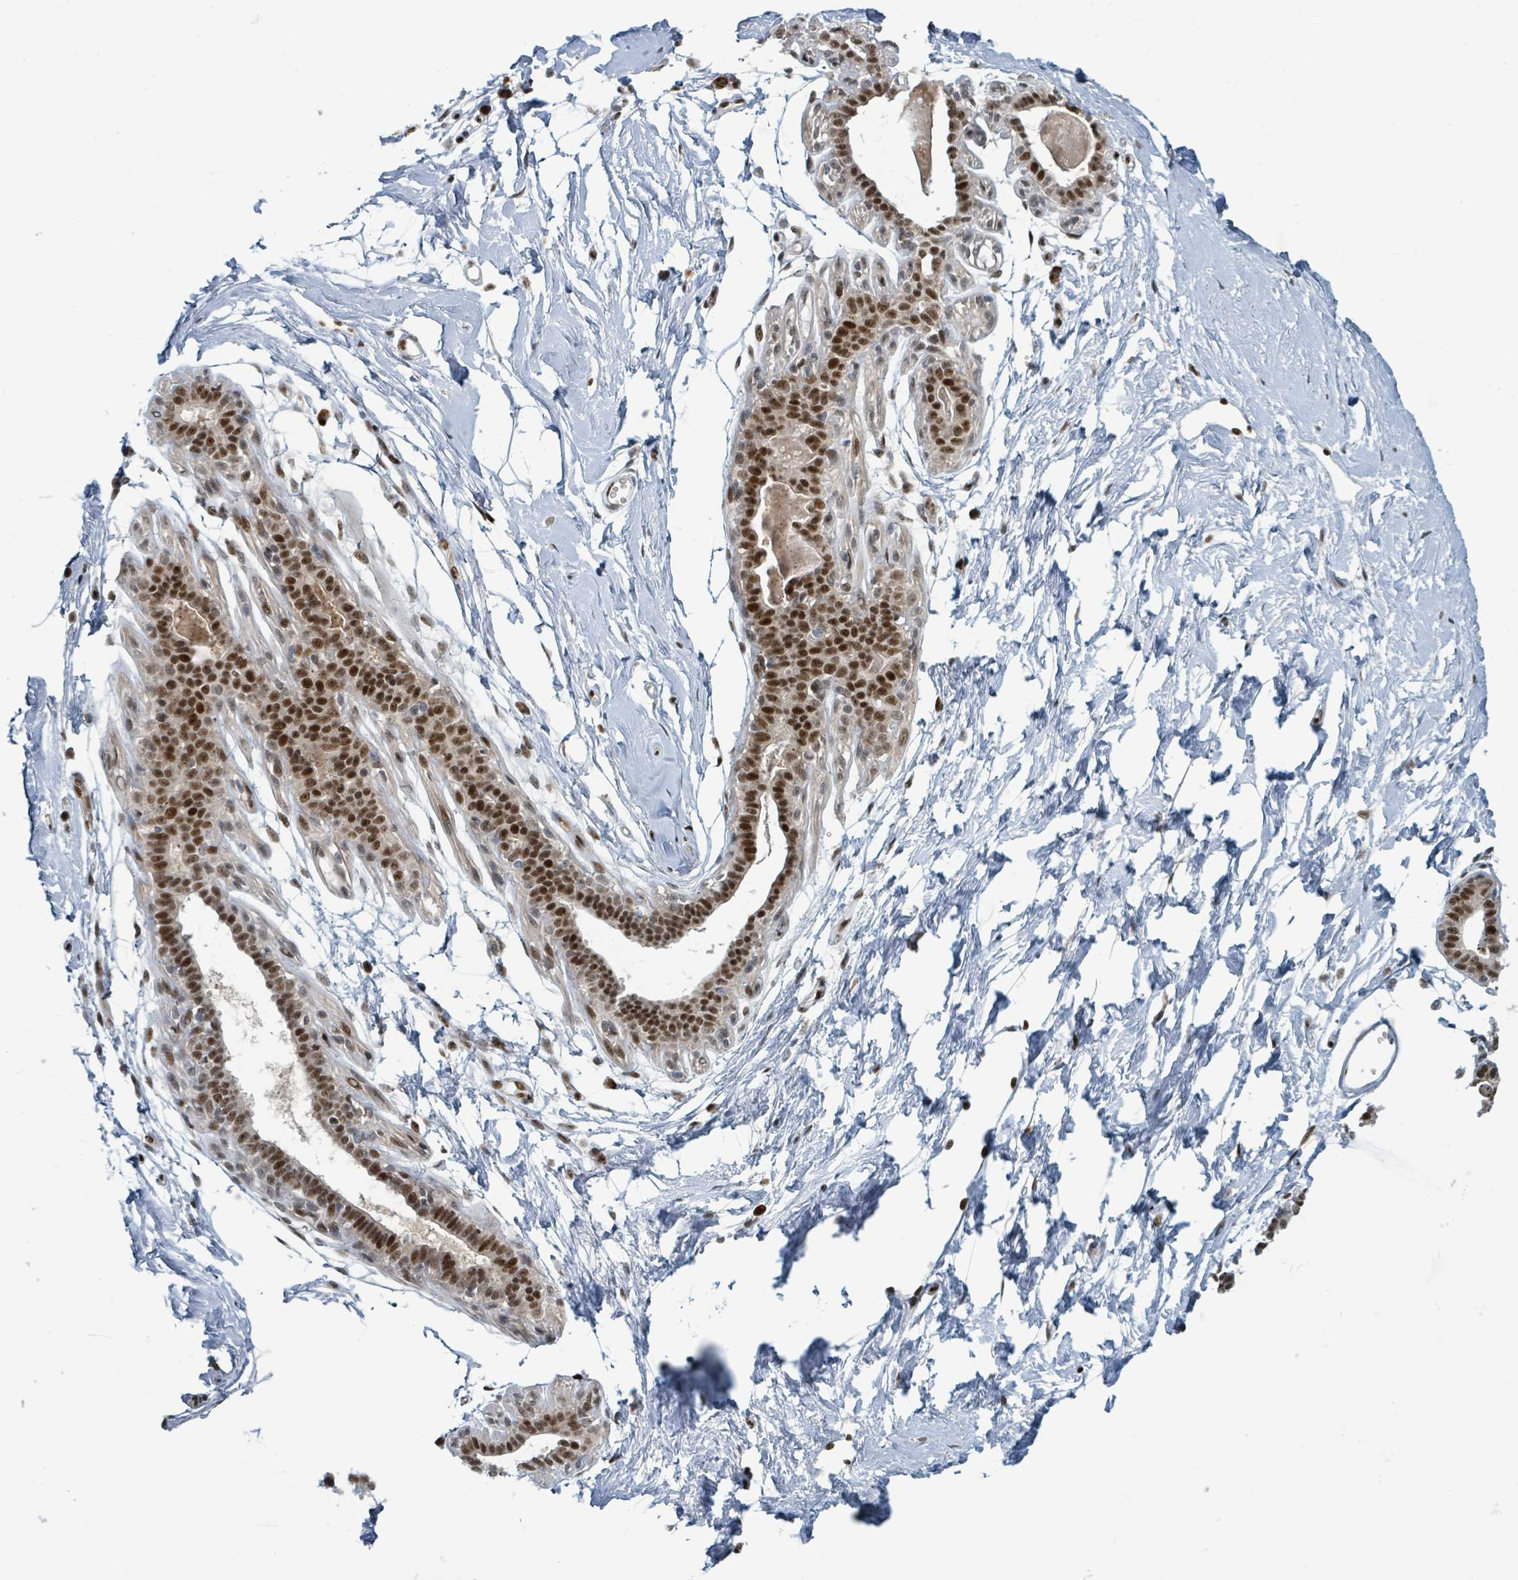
{"staining": {"intensity": "negative", "quantity": "none", "location": "none"}, "tissue": "breast", "cell_type": "Adipocytes", "image_type": "normal", "snomed": [{"axis": "morphology", "description": "Normal tissue, NOS"}, {"axis": "topography", "description": "Breast"}], "caption": "The photomicrograph displays no staining of adipocytes in unremarkable breast.", "gene": "KLF3", "patient": {"sex": "female", "age": 45}}